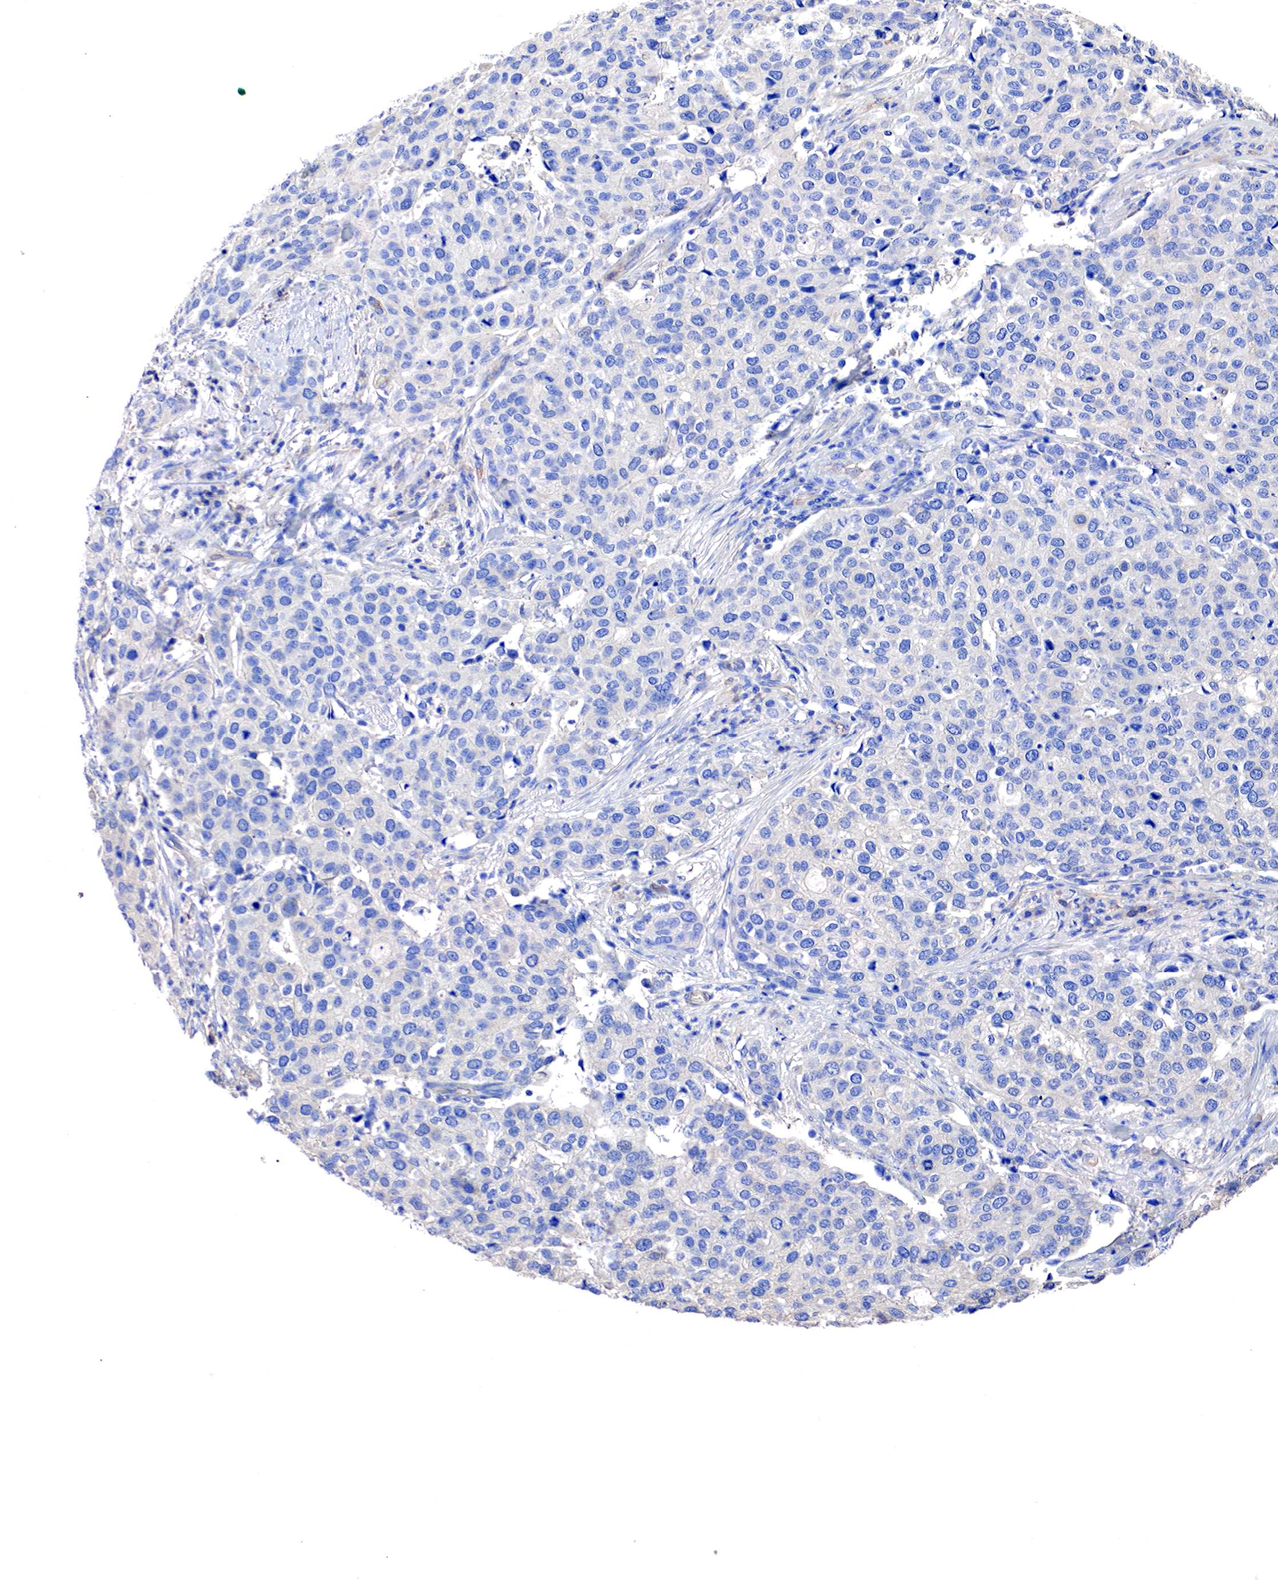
{"staining": {"intensity": "negative", "quantity": "none", "location": "none"}, "tissue": "cervical cancer", "cell_type": "Tumor cells", "image_type": "cancer", "snomed": [{"axis": "morphology", "description": "Squamous cell carcinoma, NOS"}, {"axis": "topography", "description": "Cervix"}], "caption": "Tumor cells show no significant expression in cervical cancer (squamous cell carcinoma).", "gene": "RDX", "patient": {"sex": "female", "age": 54}}